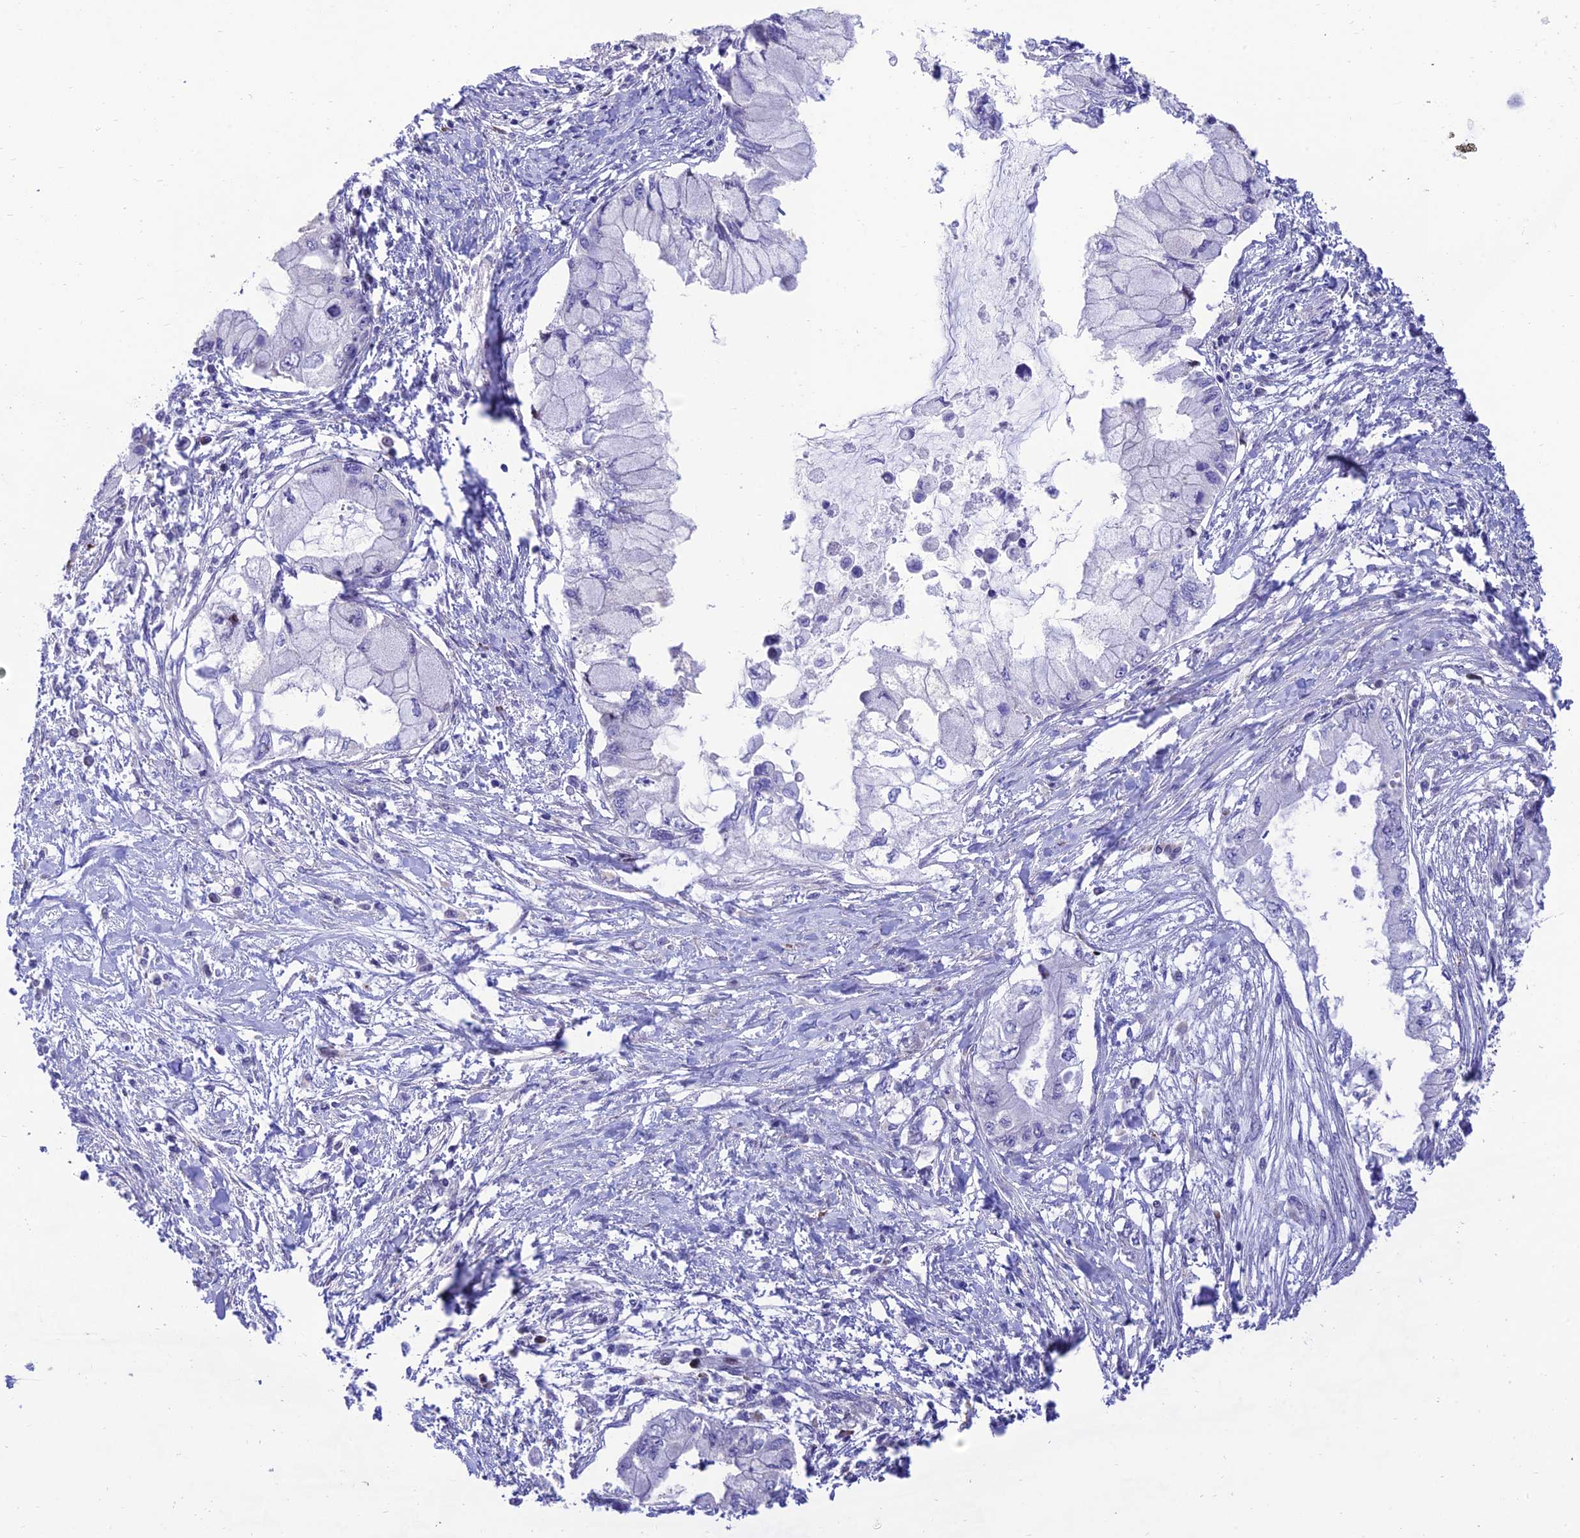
{"staining": {"intensity": "negative", "quantity": "none", "location": "none"}, "tissue": "pancreatic cancer", "cell_type": "Tumor cells", "image_type": "cancer", "snomed": [{"axis": "morphology", "description": "Adenocarcinoma, NOS"}, {"axis": "topography", "description": "Pancreas"}], "caption": "Immunohistochemistry (IHC) micrograph of adenocarcinoma (pancreatic) stained for a protein (brown), which exhibits no expression in tumor cells. (DAB IHC visualized using brightfield microscopy, high magnification).", "gene": "KBTBD7", "patient": {"sex": "male", "age": 48}}